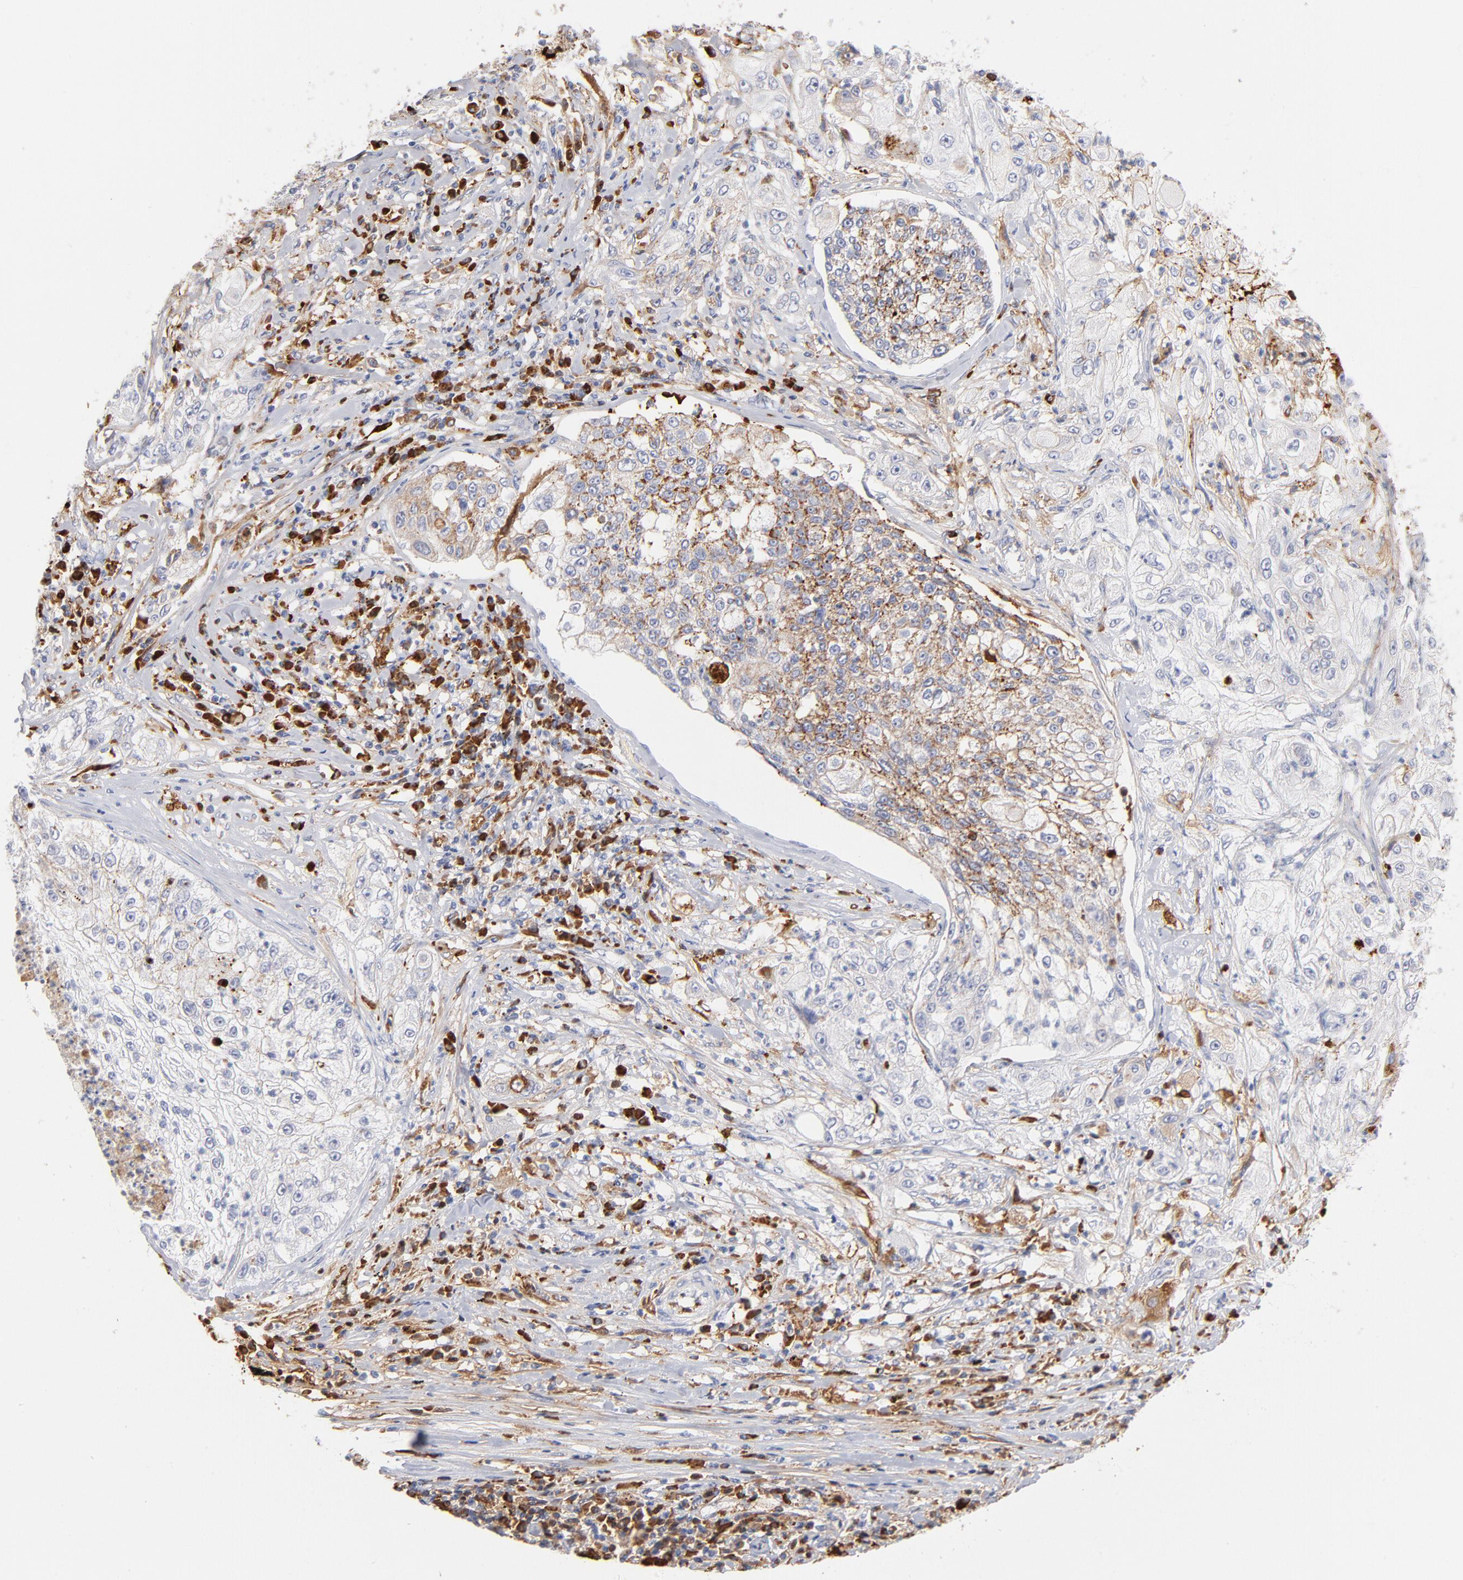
{"staining": {"intensity": "negative", "quantity": "none", "location": "none"}, "tissue": "lung cancer", "cell_type": "Tumor cells", "image_type": "cancer", "snomed": [{"axis": "morphology", "description": "Inflammation, NOS"}, {"axis": "morphology", "description": "Squamous cell carcinoma, NOS"}, {"axis": "topography", "description": "Lymph node"}, {"axis": "topography", "description": "Soft tissue"}, {"axis": "topography", "description": "Lung"}], "caption": "Tumor cells are negative for protein expression in human lung cancer.", "gene": "PLAT", "patient": {"sex": "male", "age": 66}}